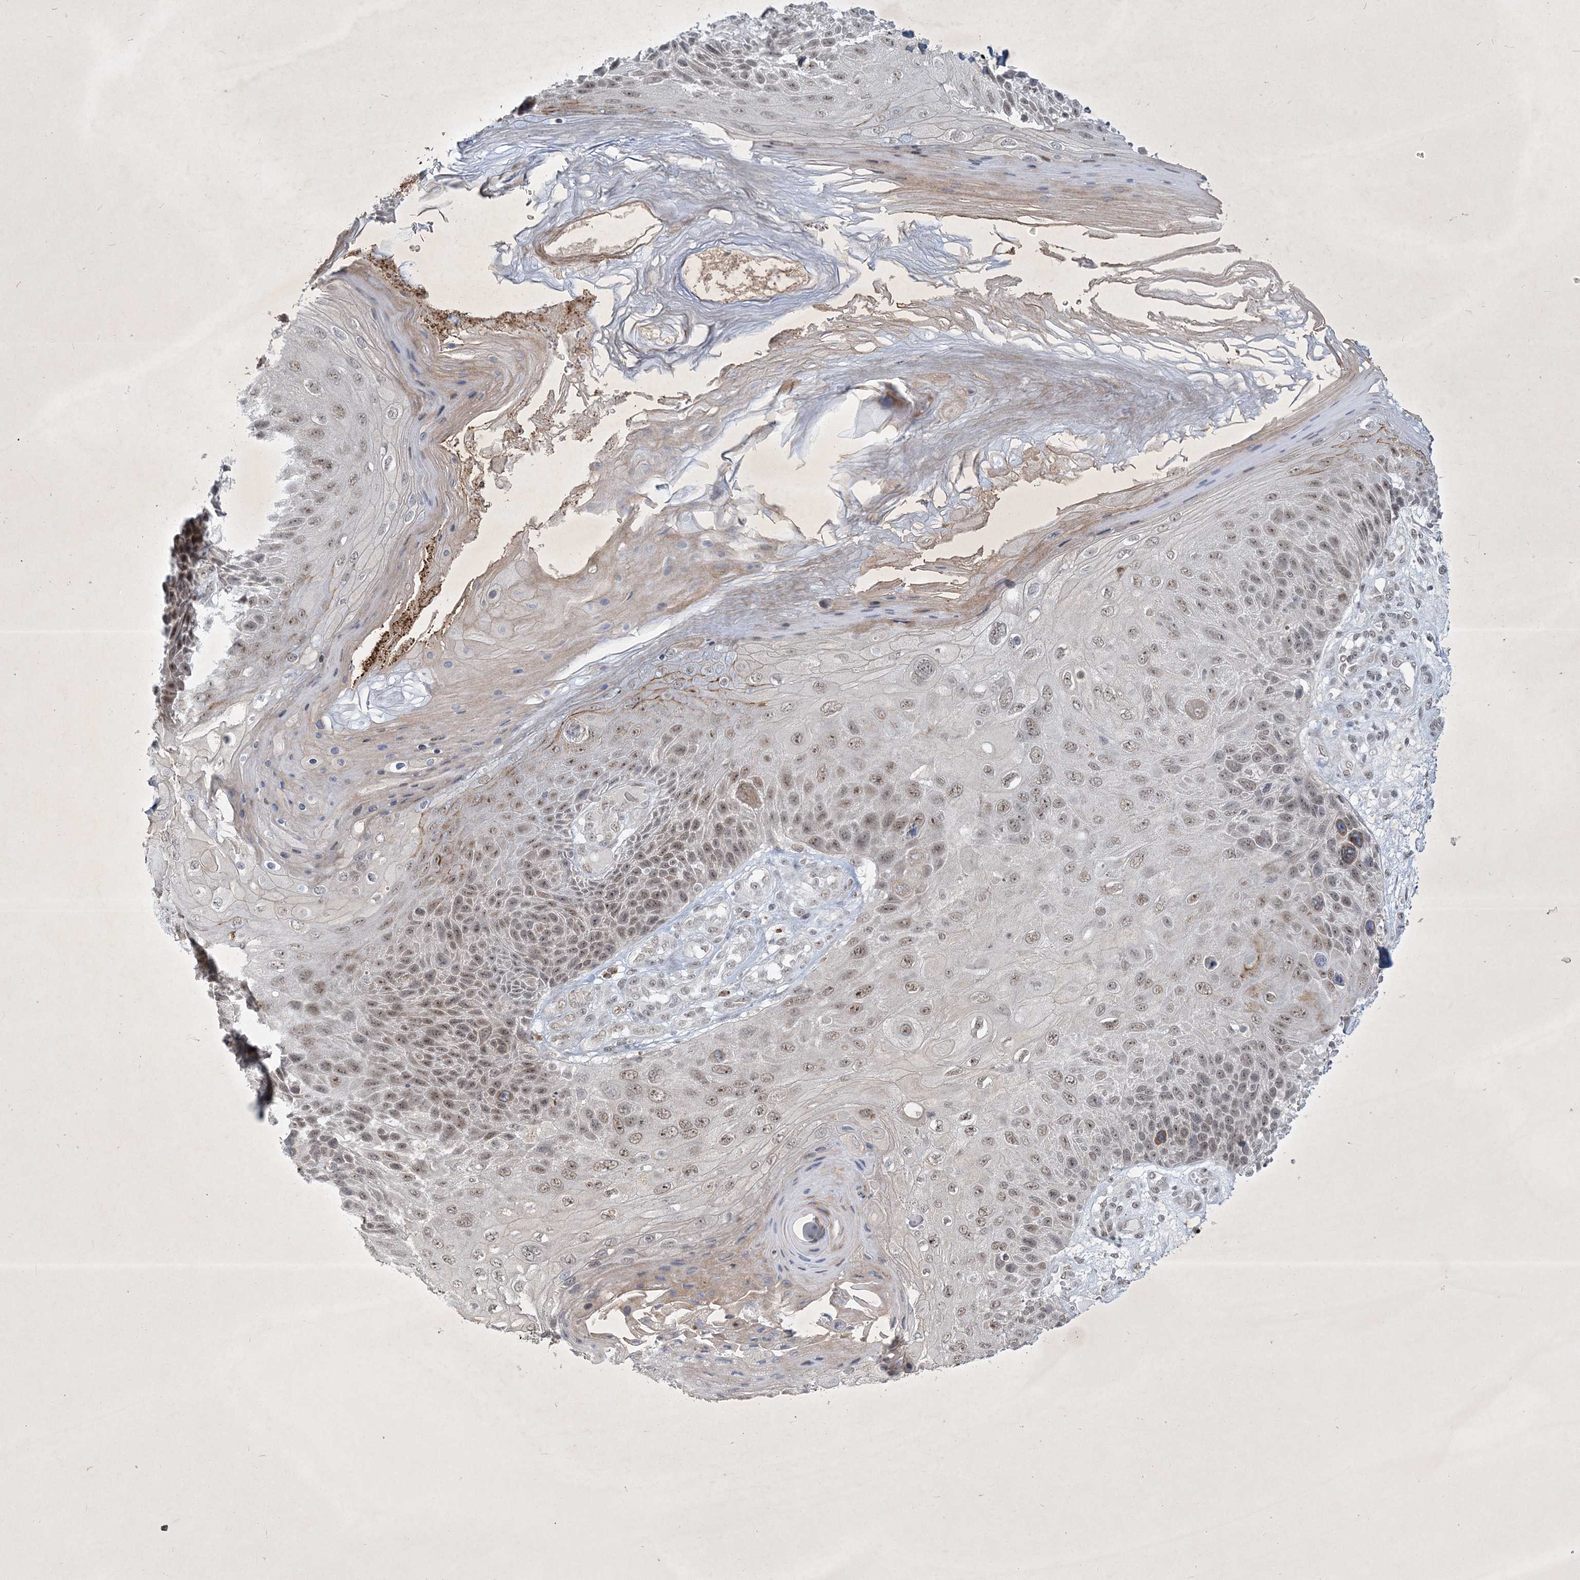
{"staining": {"intensity": "weak", "quantity": ">75%", "location": "nuclear"}, "tissue": "skin cancer", "cell_type": "Tumor cells", "image_type": "cancer", "snomed": [{"axis": "morphology", "description": "Squamous cell carcinoma, NOS"}, {"axis": "topography", "description": "Skin"}], "caption": "This is an image of immunohistochemistry (IHC) staining of squamous cell carcinoma (skin), which shows weak expression in the nuclear of tumor cells.", "gene": "ZBTB9", "patient": {"sex": "female", "age": 88}}